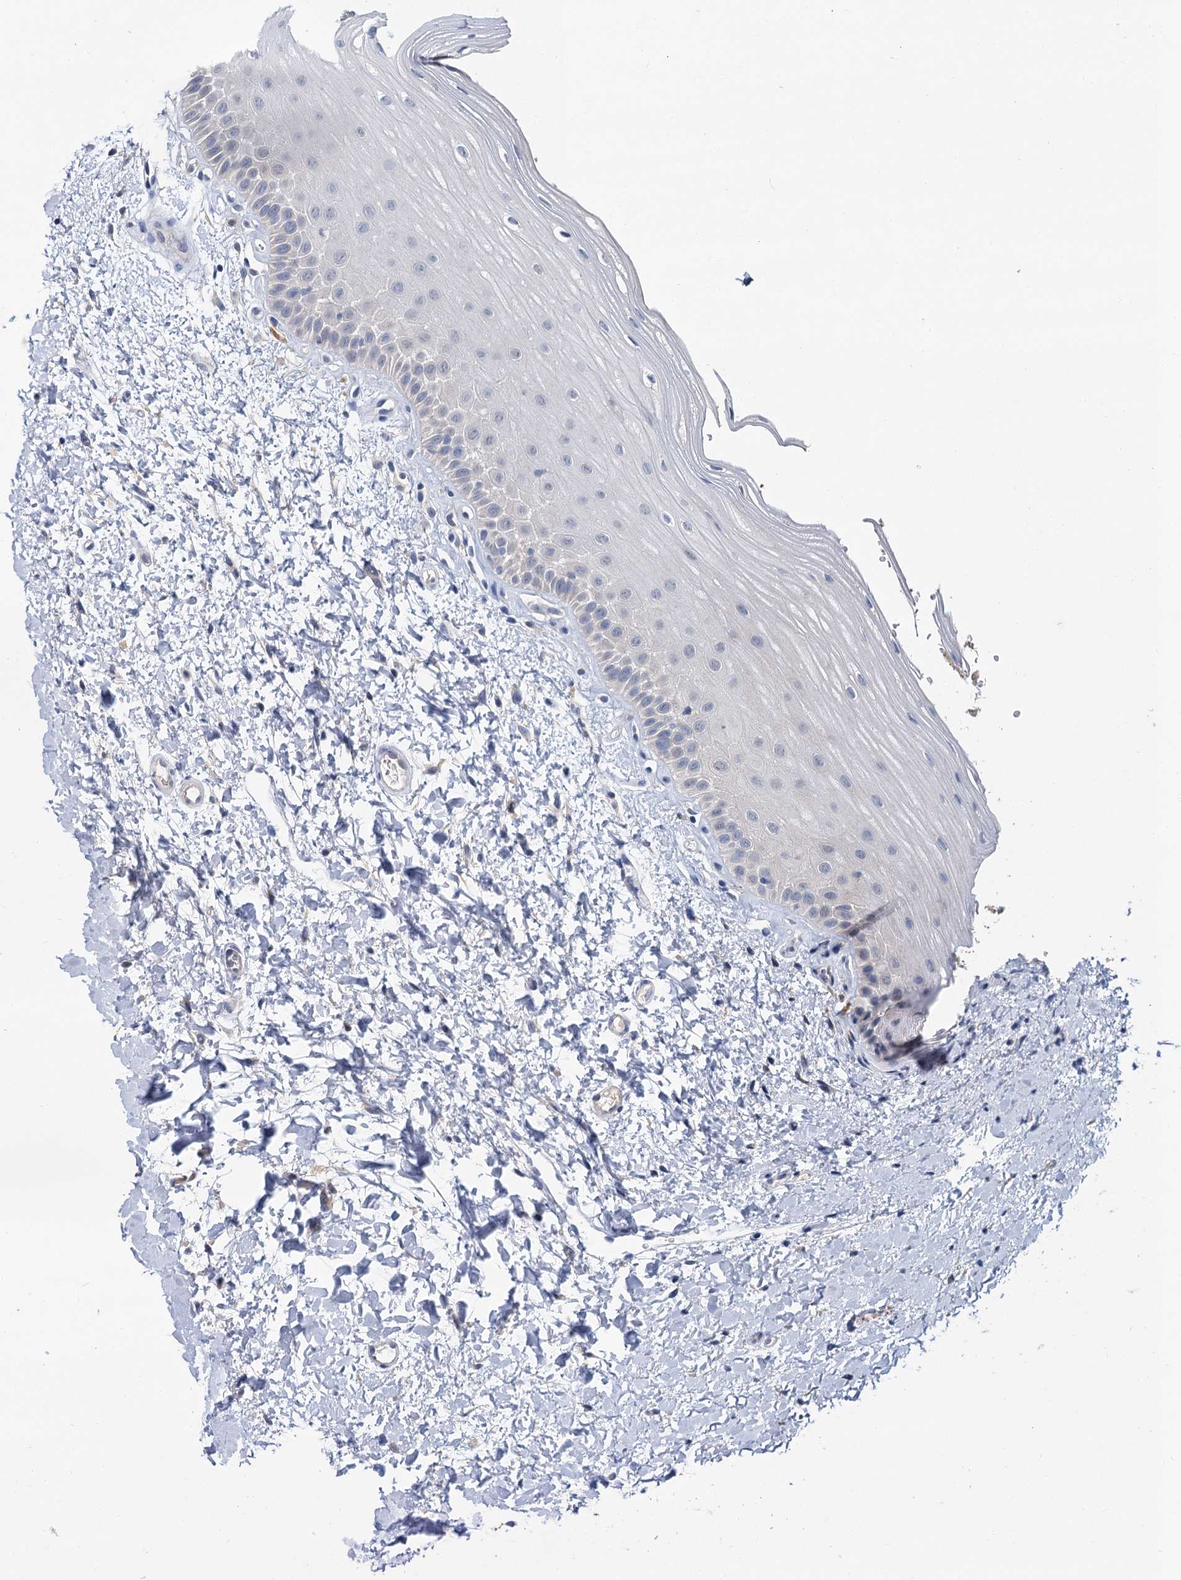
{"staining": {"intensity": "negative", "quantity": "none", "location": "none"}, "tissue": "oral mucosa", "cell_type": "Squamous epithelial cells", "image_type": "normal", "snomed": [{"axis": "morphology", "description": "Normal tissue, NOS"}, {"axis": "topography", "description": "Oral tissue"}], "caption": "High power microscopy photomicrograph of an IHC photomicrograph of normal oral mucosa, revealing no significant staining in squamous epithelial cells. The staining is performed using DAB brown chromogen with nuclei counter-stained in using hematoxylin.", "gene": "ANKRD42", "patient": {"sex": "female", "age": 56}}